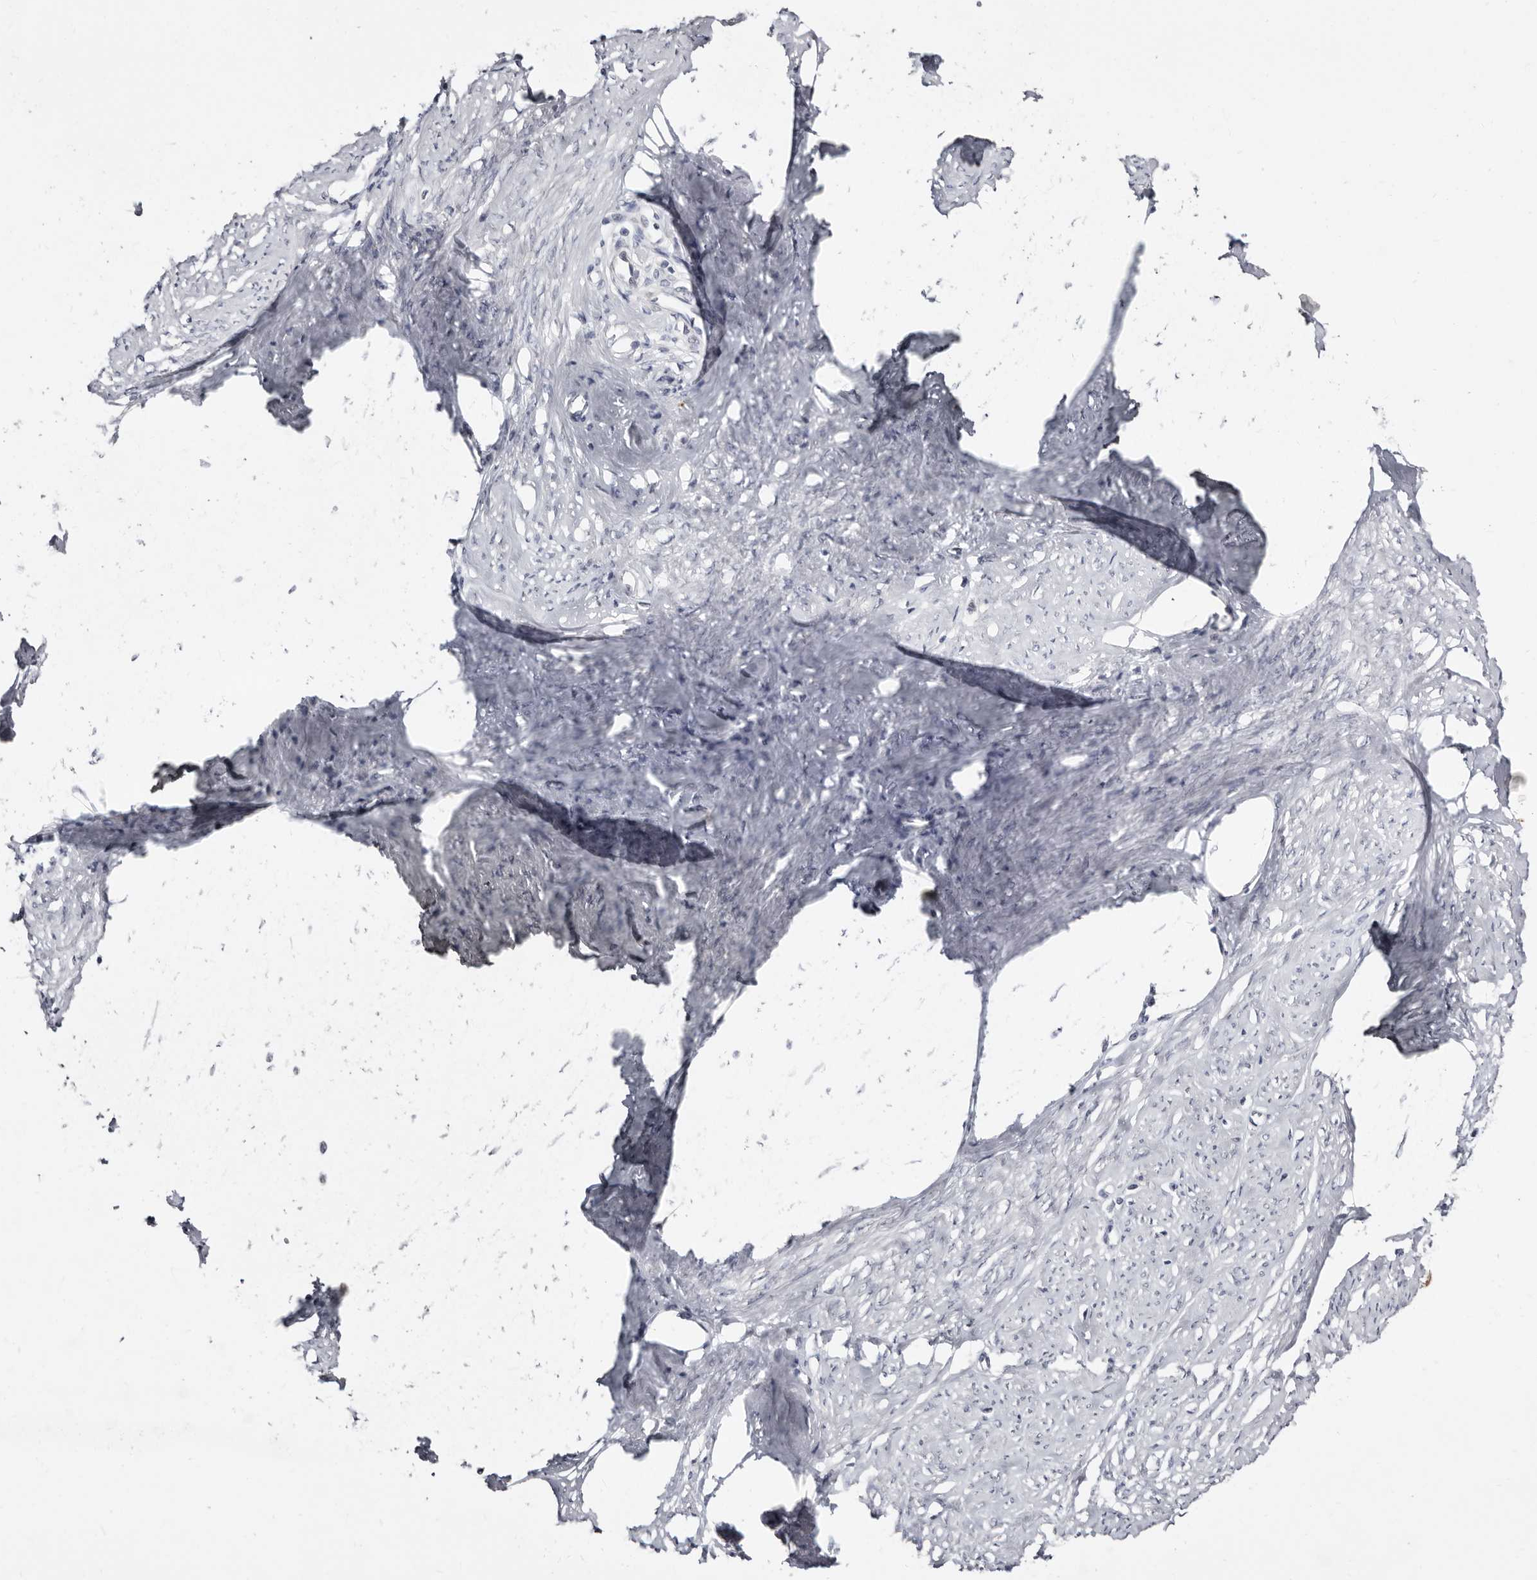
{"staining": {"intensity": "negative", "quantity": "none", "location": "none"}, "tissue": "cervical cancer", "cell_type": "Tumor cells", "image_type": "cancer", "snomed": [{"axis": "morphology", "description": "Squamous cell carcinoma, NOS"}, {"axis": "topography", "description": "Cervix"}], "caption": "The photomicrograph shows no significant positivity in tumor cells of cervical squamous cell carcinoma.", "gene": "KLHL4", "patient": {"sex": "female", "age": 37}}